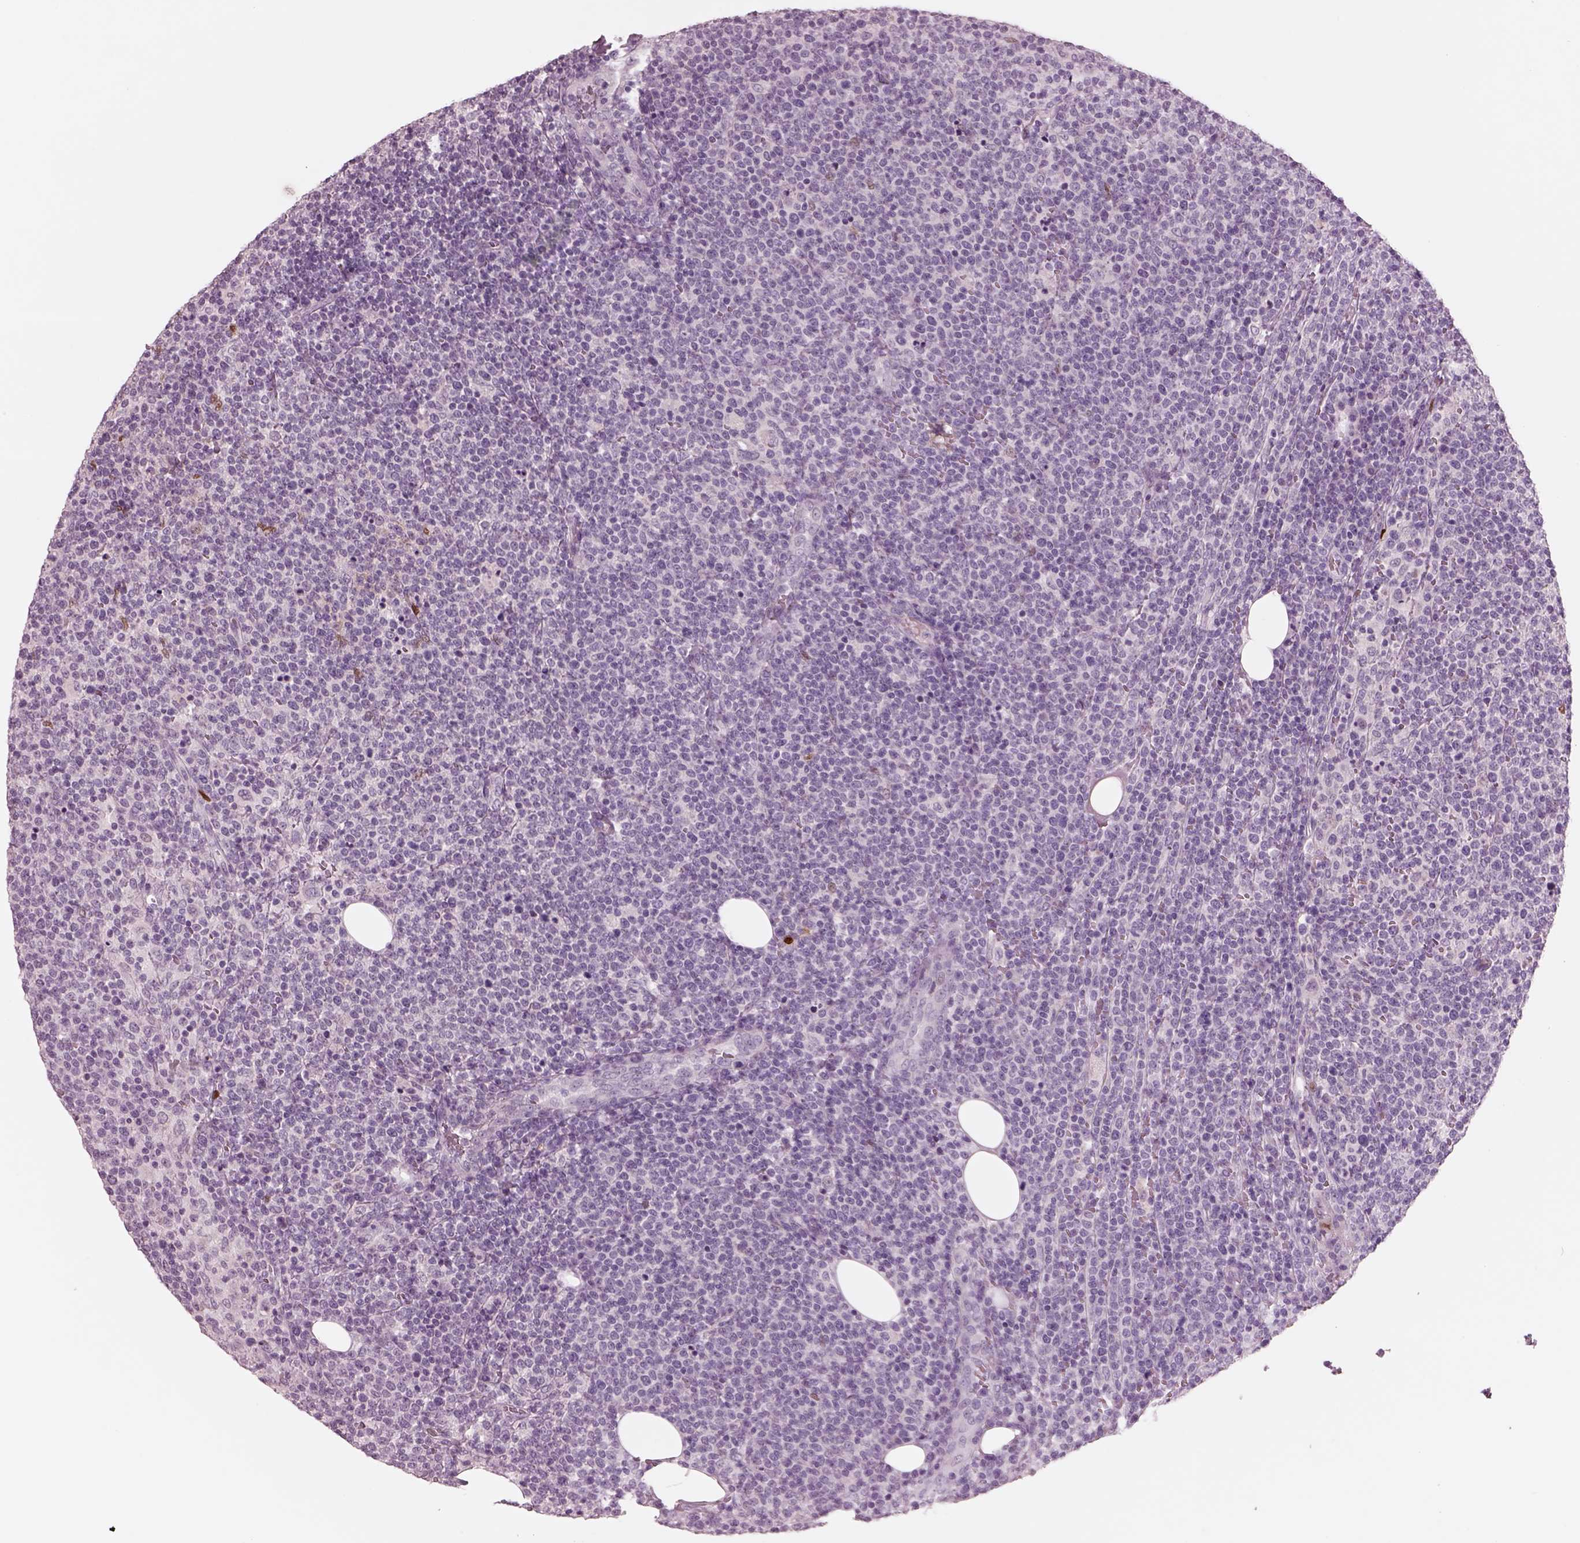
{"staining": {"intensity": "negative", "quantity": "none", "location": "none"}, "tissue": "lymphoma", "cell_type": "Tumor cells", "image_type": "cancer", "snomed": [{"axis": "morphology", "description": "Malignant lymphoma, non-Hodgkin's type, High grade"}, {"axis": "topography", "description": "Lymph node"}], "caption": "Immunohistochemistry (IHC) photomicrograph of human lymphoma stained for a protein (brown), which shows no positivity in tumor cells.", "gene": "SOX9", "patient": {"sex": "male", "age": 61}}